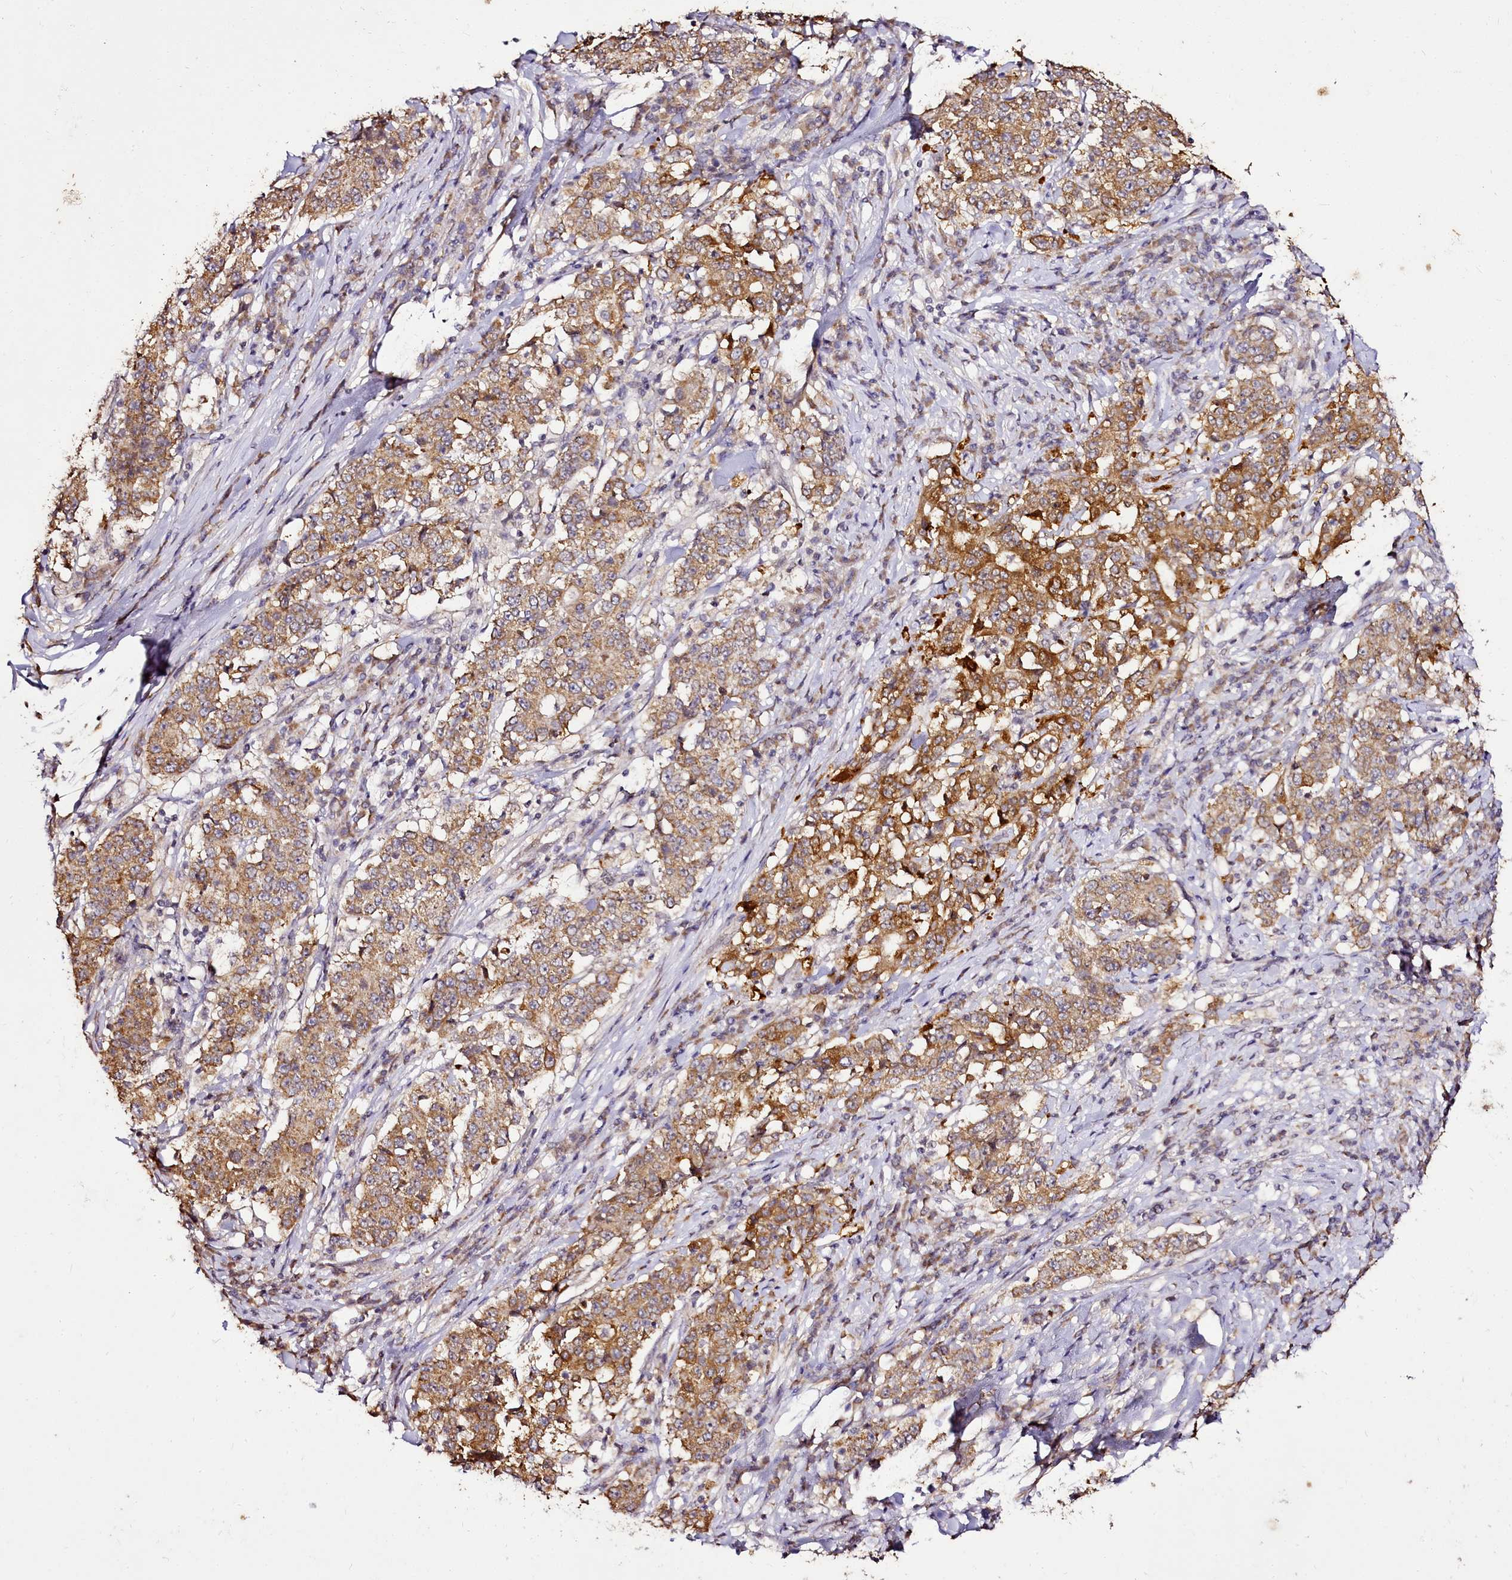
{"staining": {"intensity": "moderate", "quantity": ">75%", "location": "cytoplasmic/membranous"}, "tissue": "stomach cancer", "cell_type": "Tumor cells", "image_type": "cancer", "snomed": [{"axis": "morphology", "description": "Adenocarcinoma, NOS"}, {"axis": "topography", "description": "Stomach"}], "caption": "This is an image of immunohistochemistry (IHC) staining of stomach cancer (adenocarcinoma), which shows moderate staining in the cytoplasmic/membranous of tumor cells.", "gene": "EDIL3", "patient": {"sex": "male", "age": 59}}